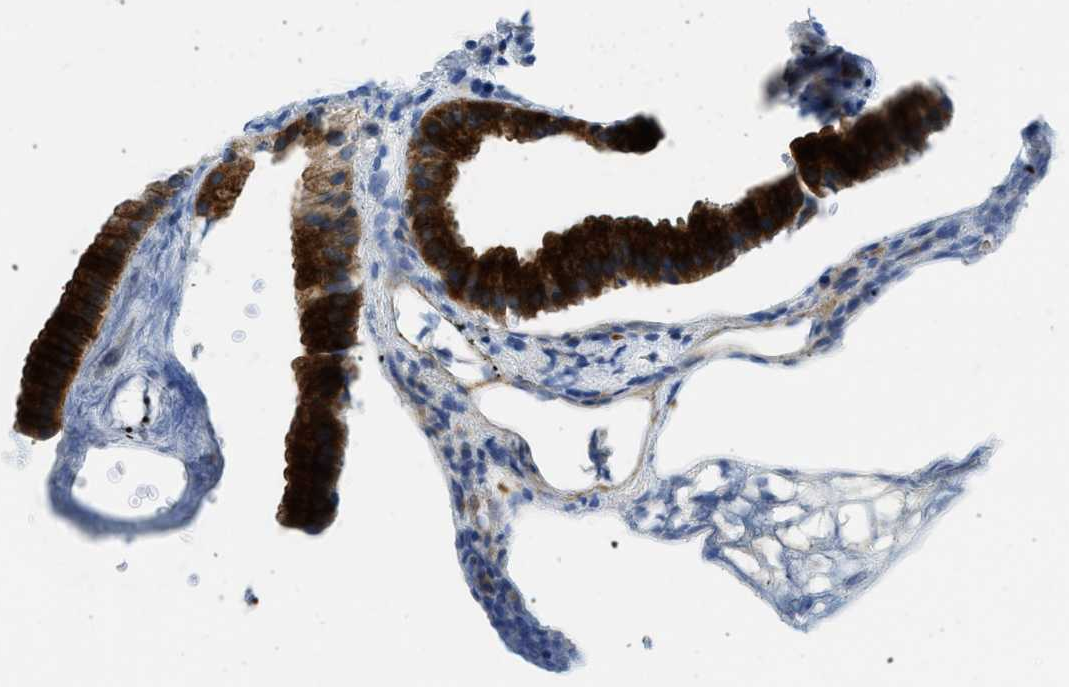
{"staining": {"intensity": "strong", "quantity": ">75%", "location": "cytoplasmic/membranous"}, "tissue": "gallbladder", "cell_type": "Glandular cells", "image_type": "normal", "snomed": [{"axis": "morphology", "description": "Normal tissue, NOS"}, {"axis": "topography", "description": "Gallbladder"}], "caption": "This is a photomicrograph of immunohistochemistry staining of normal gallbladder, which shows strong expression in the cytoplasmic/membranous of glandular cells.", "gene": "CUTA", "patient": {"sex": "female", "age": 64}}